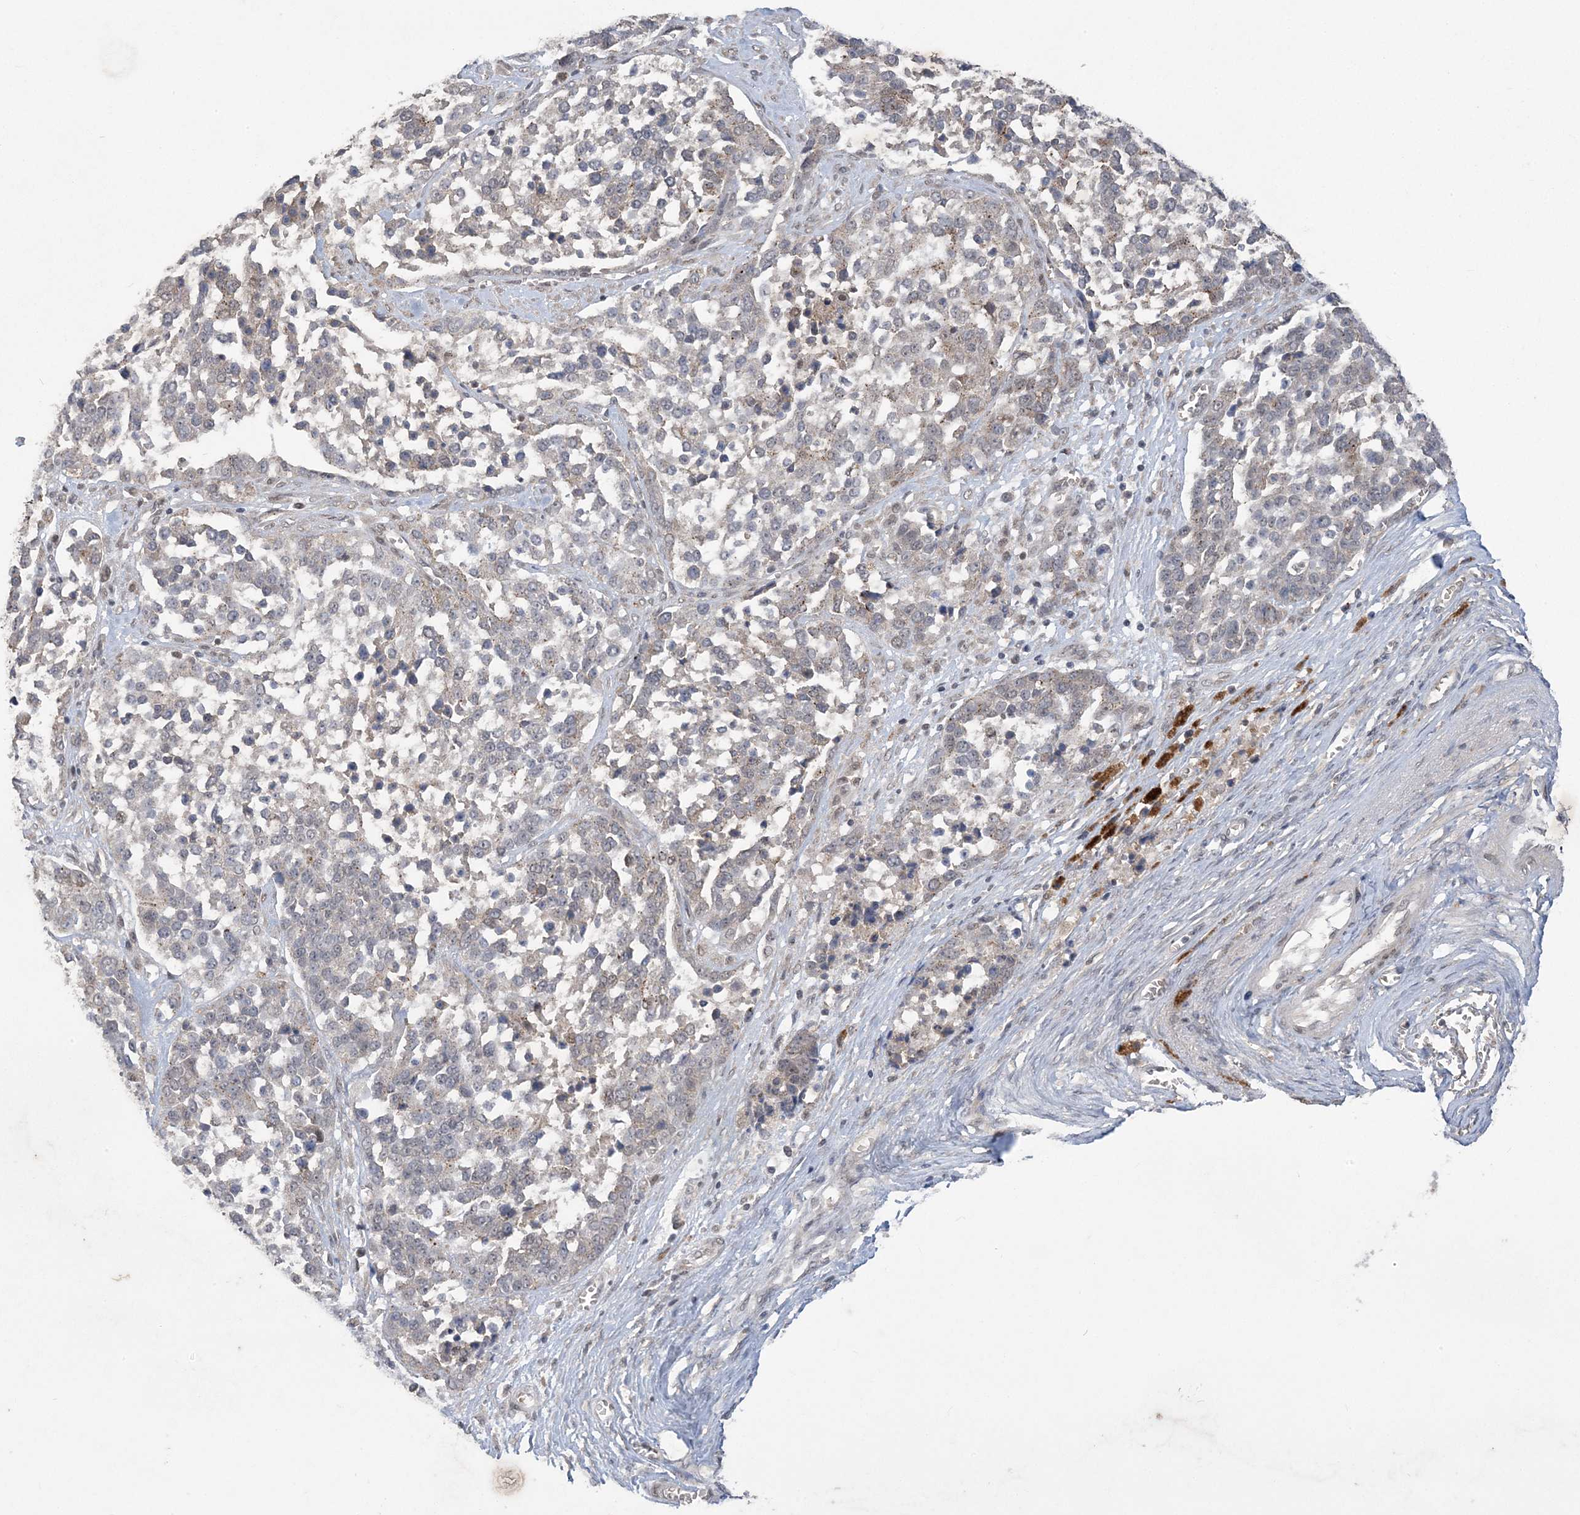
{"staining": {"intensity": "weak", "quantity": "<25%", "location": "cytoplasmic/membranous"}, "tissue": "ovarian cancer", "cell_type": "Tumor cells", "image_type": "cancer", "snomed": [{"axis": "morphology", "description": "Cystadenocarcinoma, serous, NOS"}, {"axis": "topography", "description": "Ovary"}], "caption": "The image demonstrates no significant positivity in tumor cells of serous cystadenocarcinoma (ovarian).", "gene": "ZBTB7A", "patient": {"sex": "female", "age": 44}}